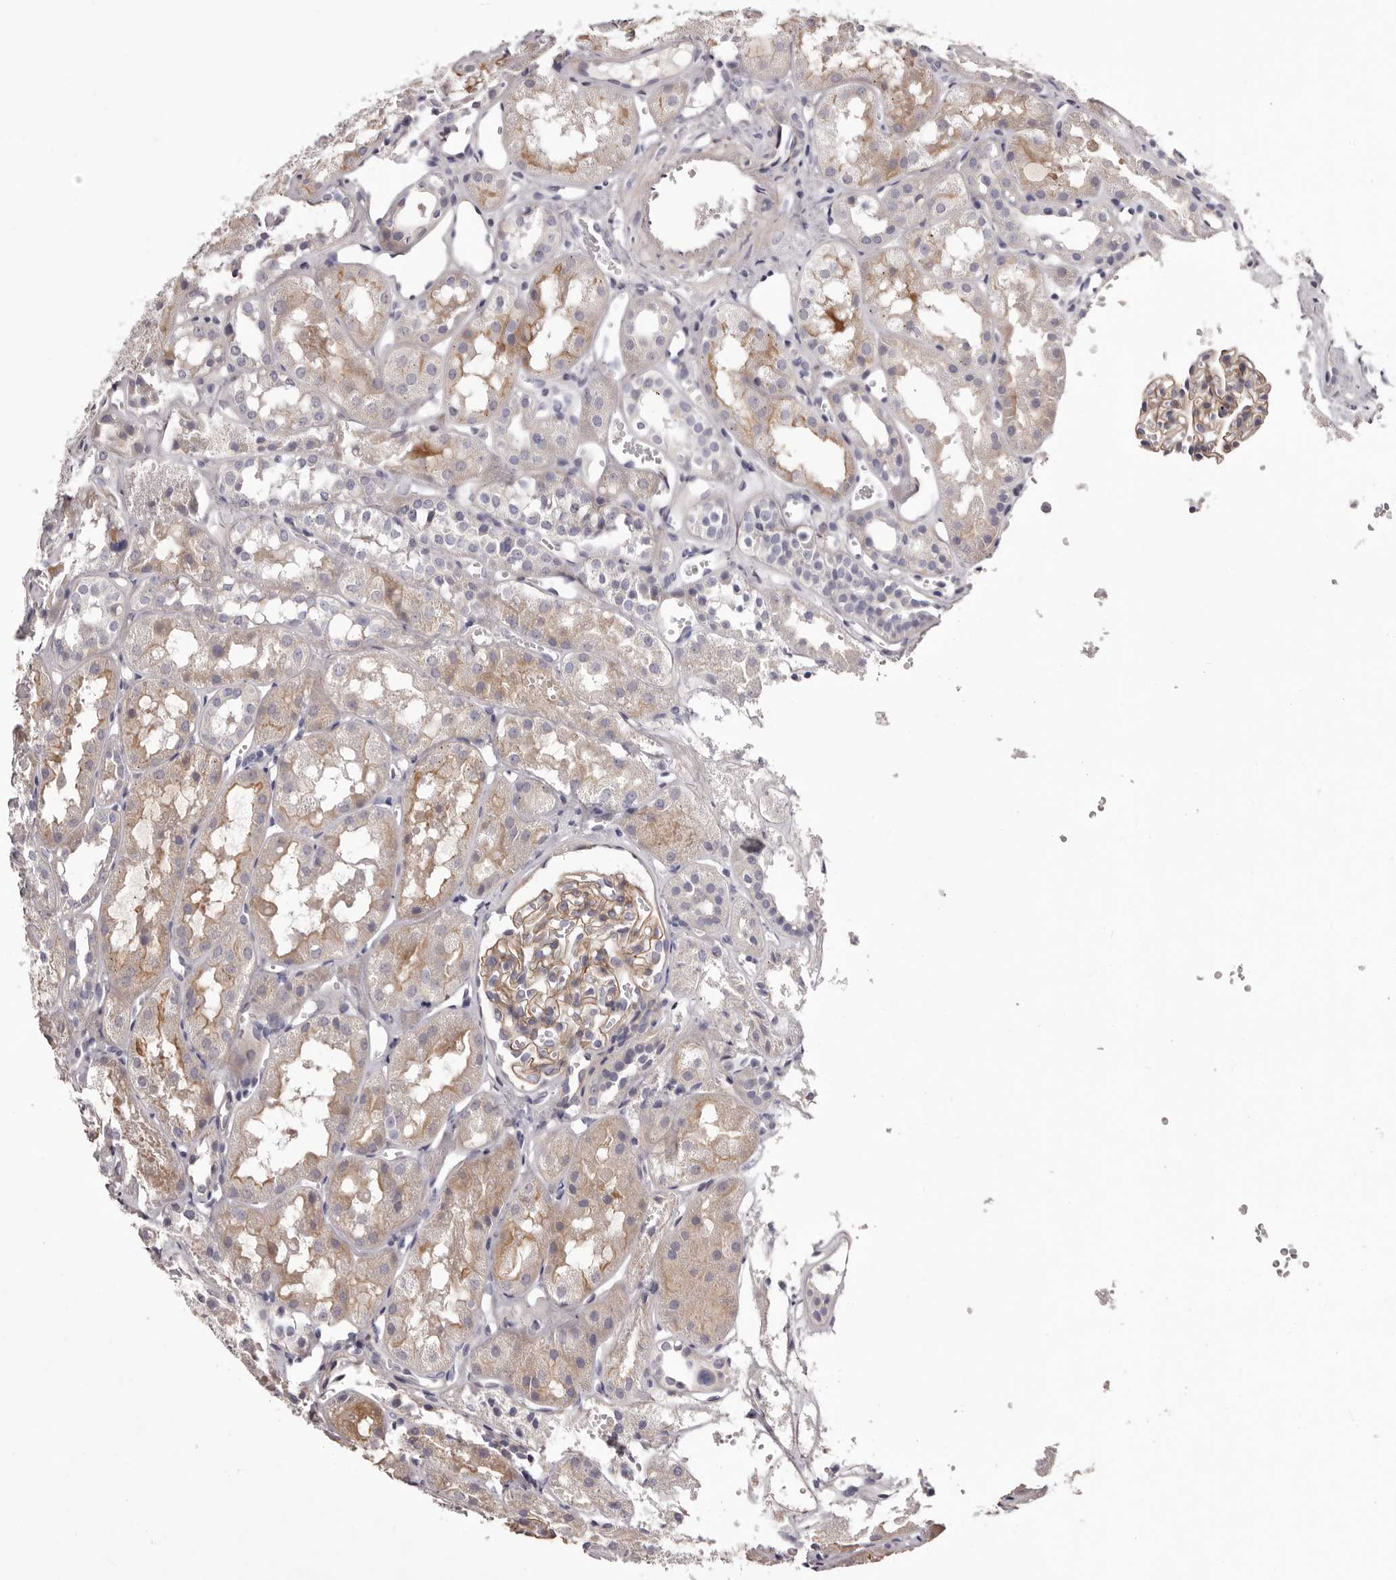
{"staining": {"intensity": "moderate", "quantity": "25%-75%", "location": "cytoplasmic/membranous"}, "tissue": "kidney", "cell_type": "Cells in glomeruli", "image_type": "normal", "snomed": [{"axis": "morphology", "description": "Normal tissue, NOS"}, {"axis": "topography", "description": "Kidney"}], "caption": "Kidney stained with DAB (3,3'-diaminobenzidine) IHC reveals medium levels of moderate cytoplasmic/membranous staining in approximately 25%-75% of cells in glomeruli.", "gene": "PEG10", "patient": {"sex": "male", "age": 16}}